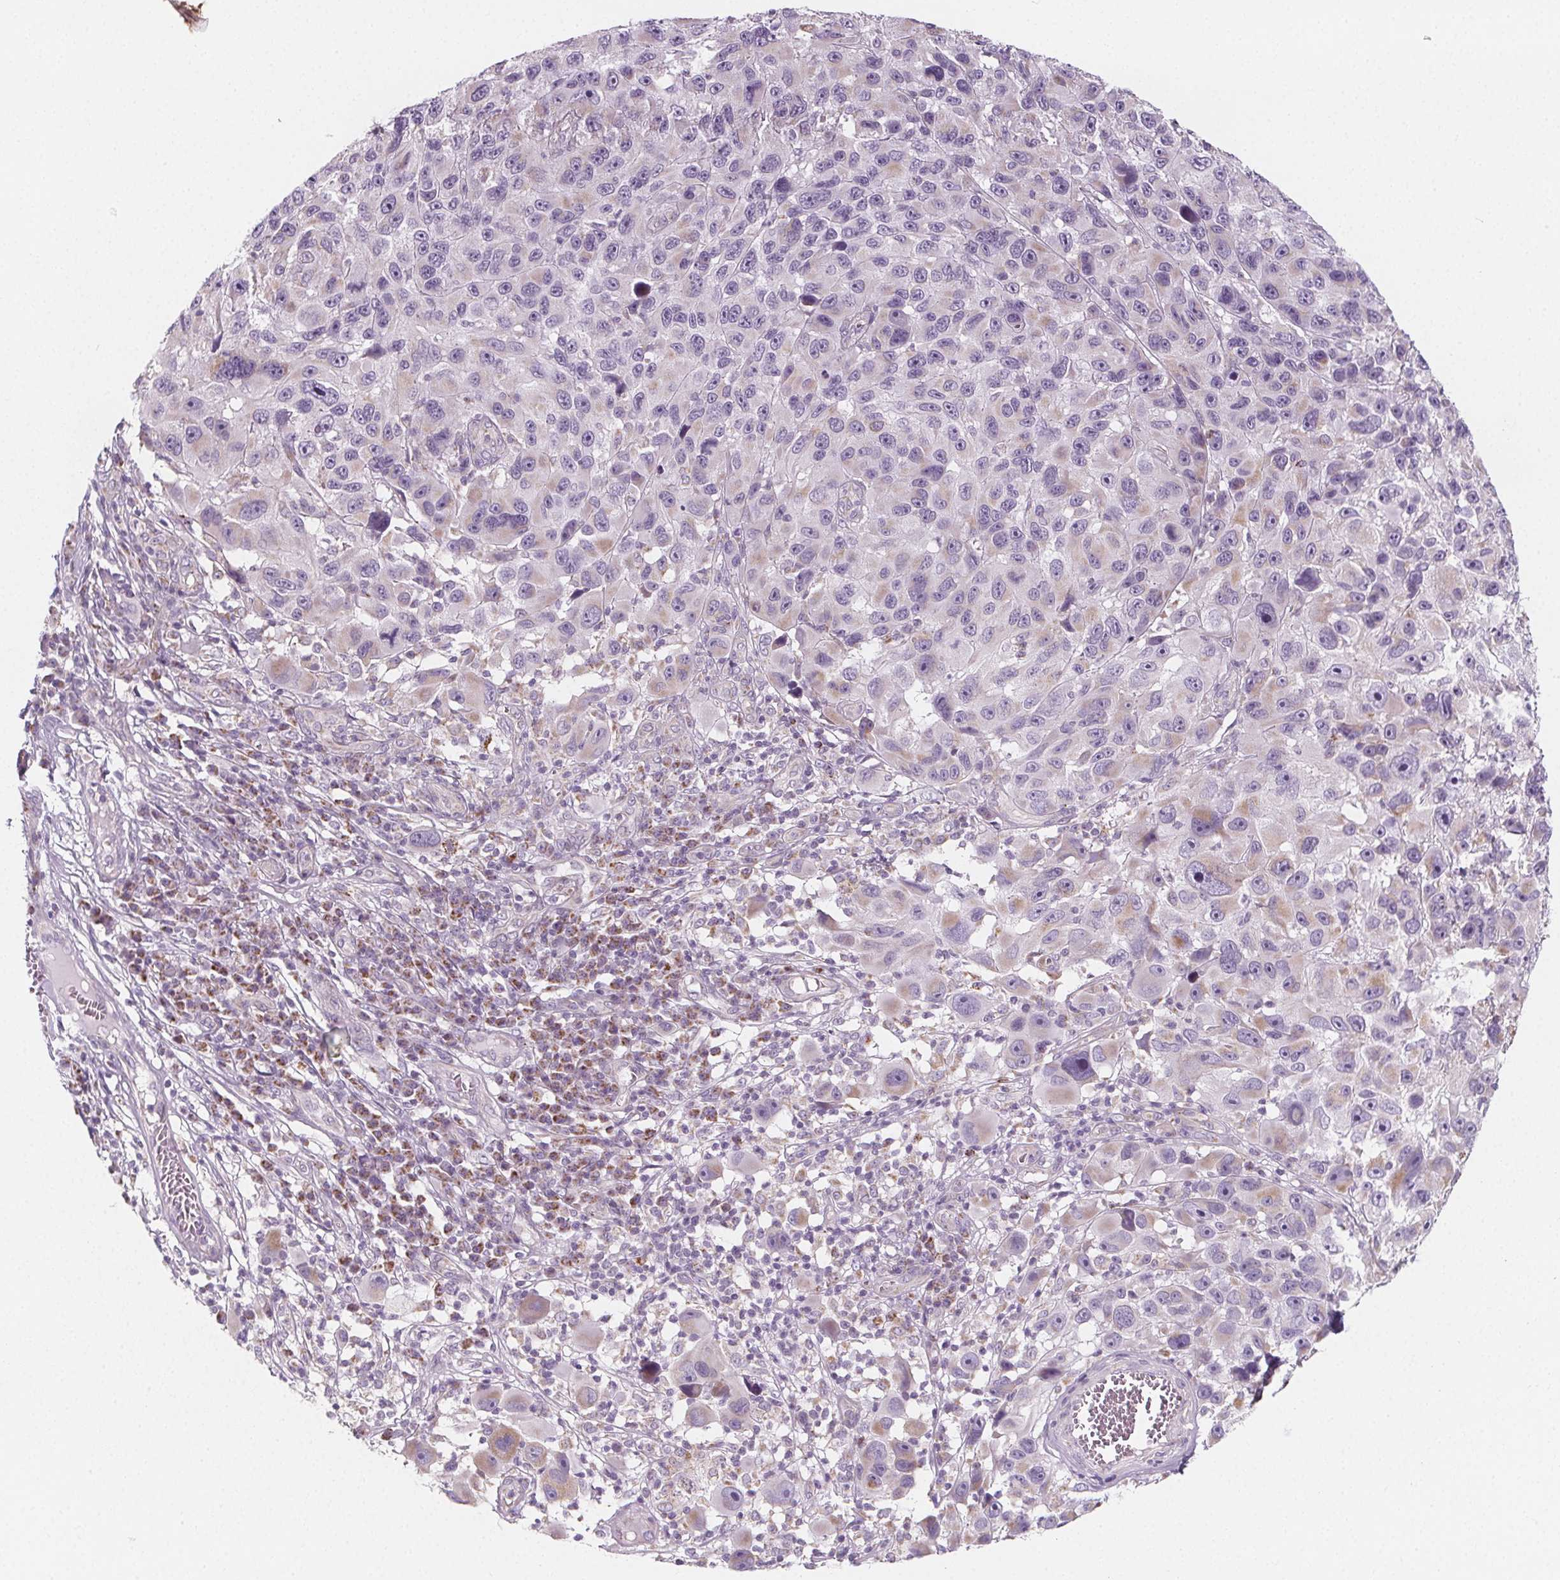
{"staining": {"intensity": "weak", "quantity": "<25%", "location": "cytoplasmic/membranous"}, "tissue": "melanoma", "cell_type": "Tumor cells", "image_type": "cancer", "snomed": [{"axis": "morphology", "description": "Malignant melanoma, NOS"}, {"axis": "topography", "description": "Skin"}], "caption": "This is a micrograph of immunohistochemistry (IHC) staining of melanoma, which shows no staining in tumor cells. (Brightfield microscopy of DAB (3,3'-diaminobenzidine) immunohistochemistry at high magnification).", "gene": "IL17C", "patient": {"sex": "male", "age": 53}}